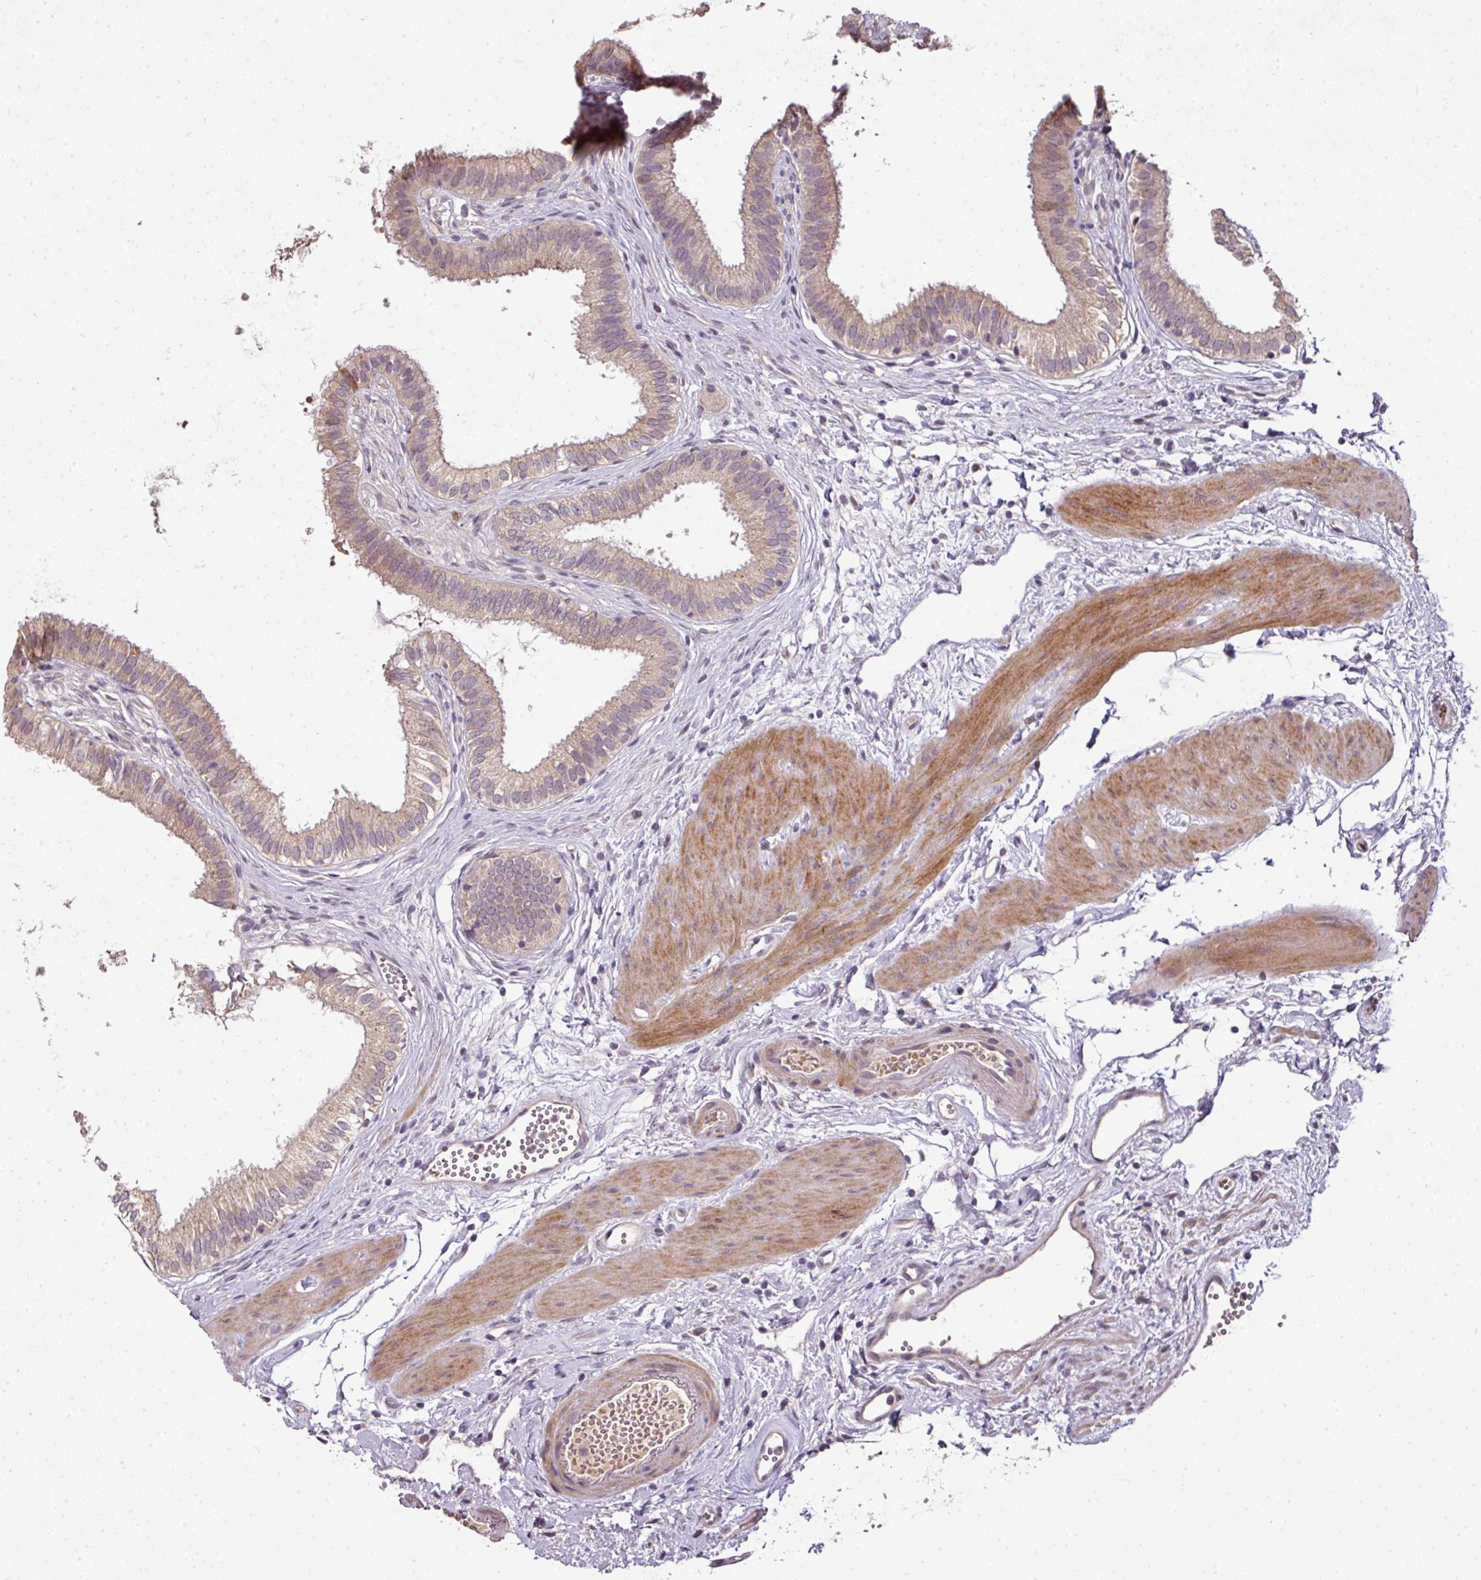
{"staining": {"intensity": "moderate", "quantity": ">75%", "location": "cytoplasmic/membranous"}, "tissue": "gallbladder", "cell_type": "Glandular cells", "image_type": "normal", "snomed": [{"axis": "morphology", "description": "Normal tissue, NOS"}, {"axis": "topography", "description": "Gallbladder"}], "caption": "Brown immunohistochemical staining in normal gallbladder displays moderate cytoplasmic/membranous positivity in approximately >75% of glandular cells. Using DAB (brown) and hematoxylin (blue) stains, captured at high magnification using brightfield microscopy.", "gene": "SPCS3", "patient": {"sex": "female", "age": 54}}